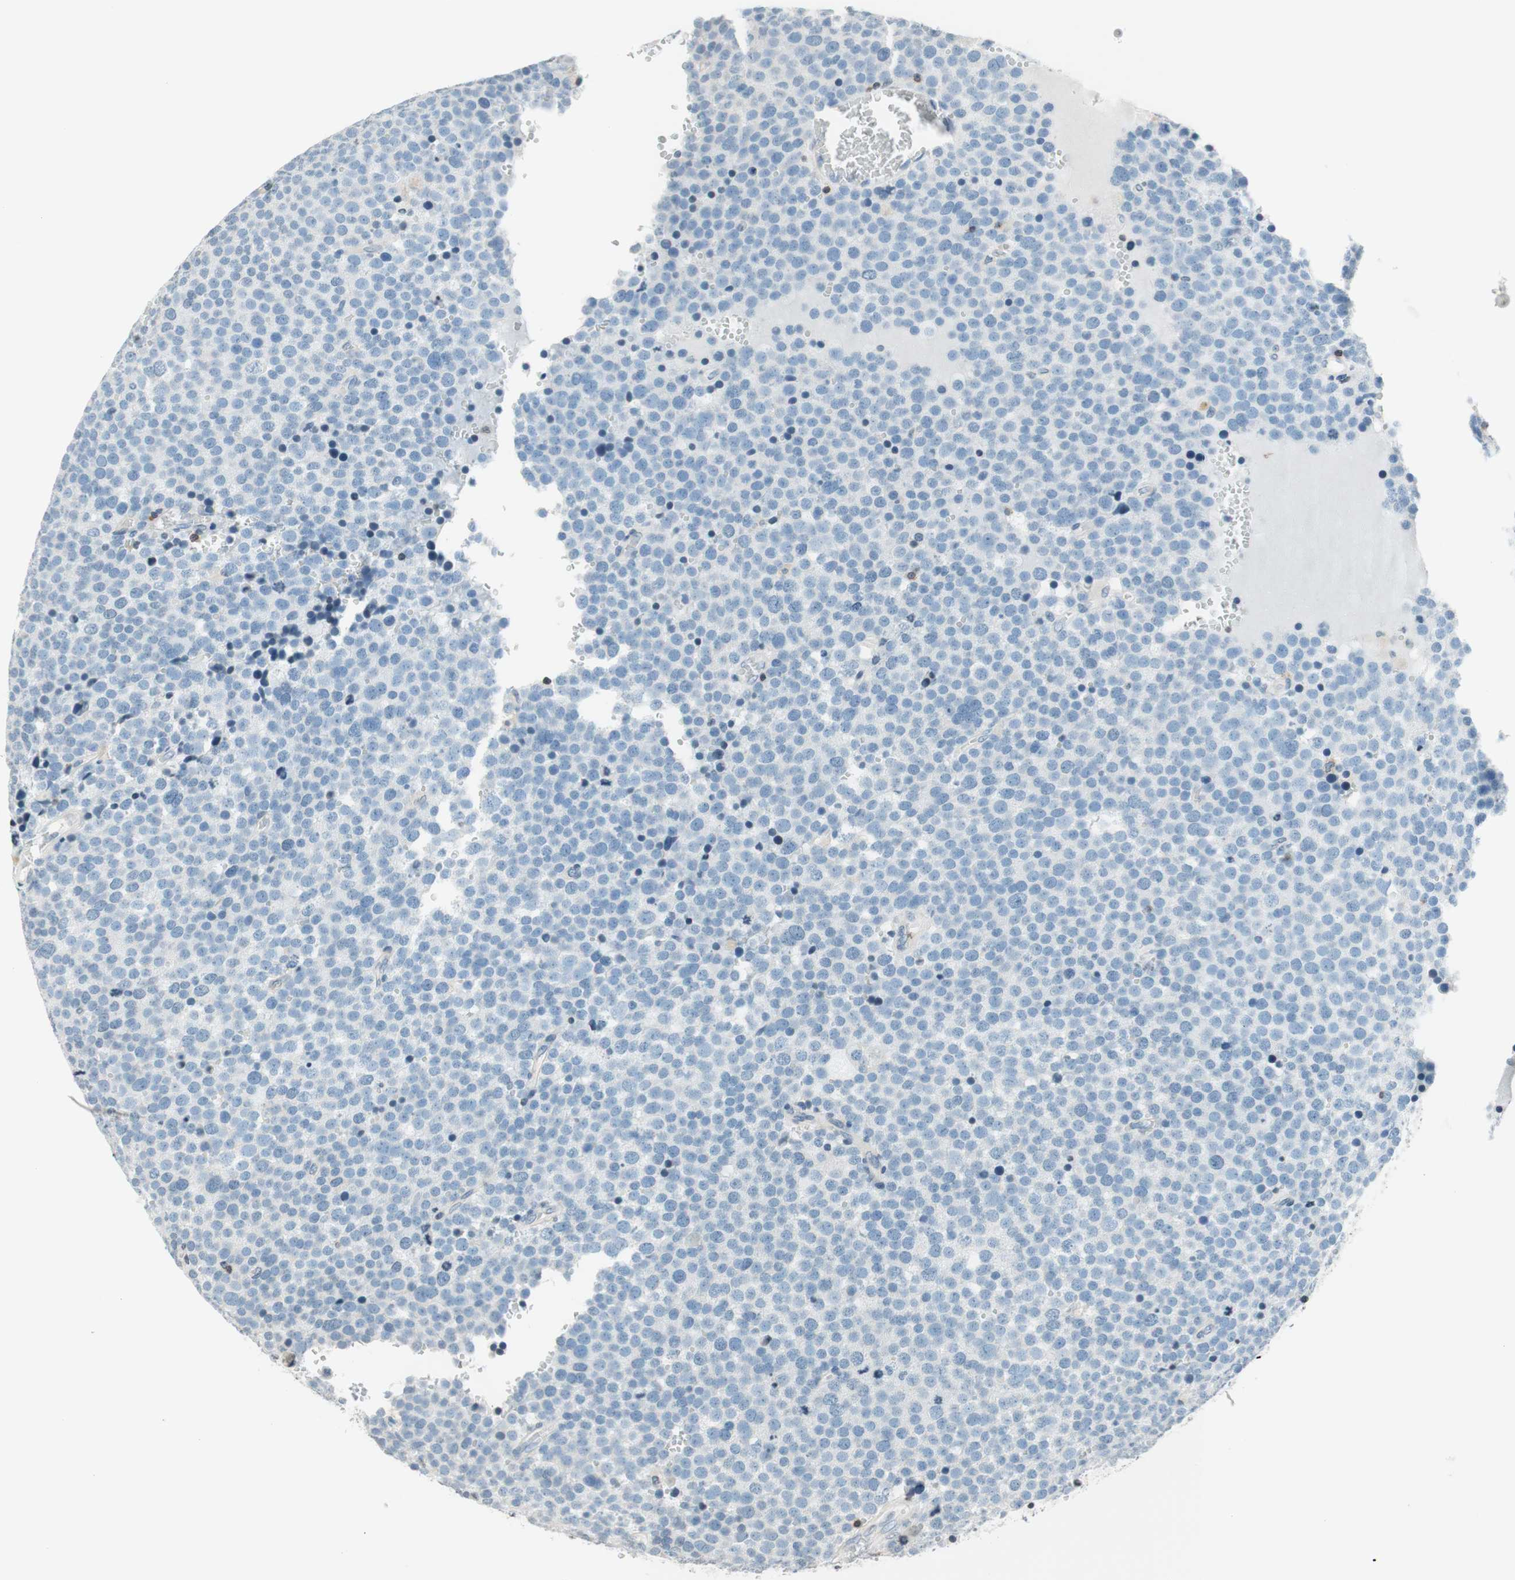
{"staining": {"intensity": "negative", "quantity": "none", "location": "none"}, "tissue": "testis cancer", "cell_type": "Tumor cells", "image_type": "cancer", "snomed": [{"axis": "morphology", "description": "Seminoma, NOS"}, {"axis": "topography", "description": "Testis"}], "caption": "The IHC image has no significant positivity in tumor cells of testis cancer tissue.", "gene": "WIPF1", "patient": {"sex": "male", "age": 71}}